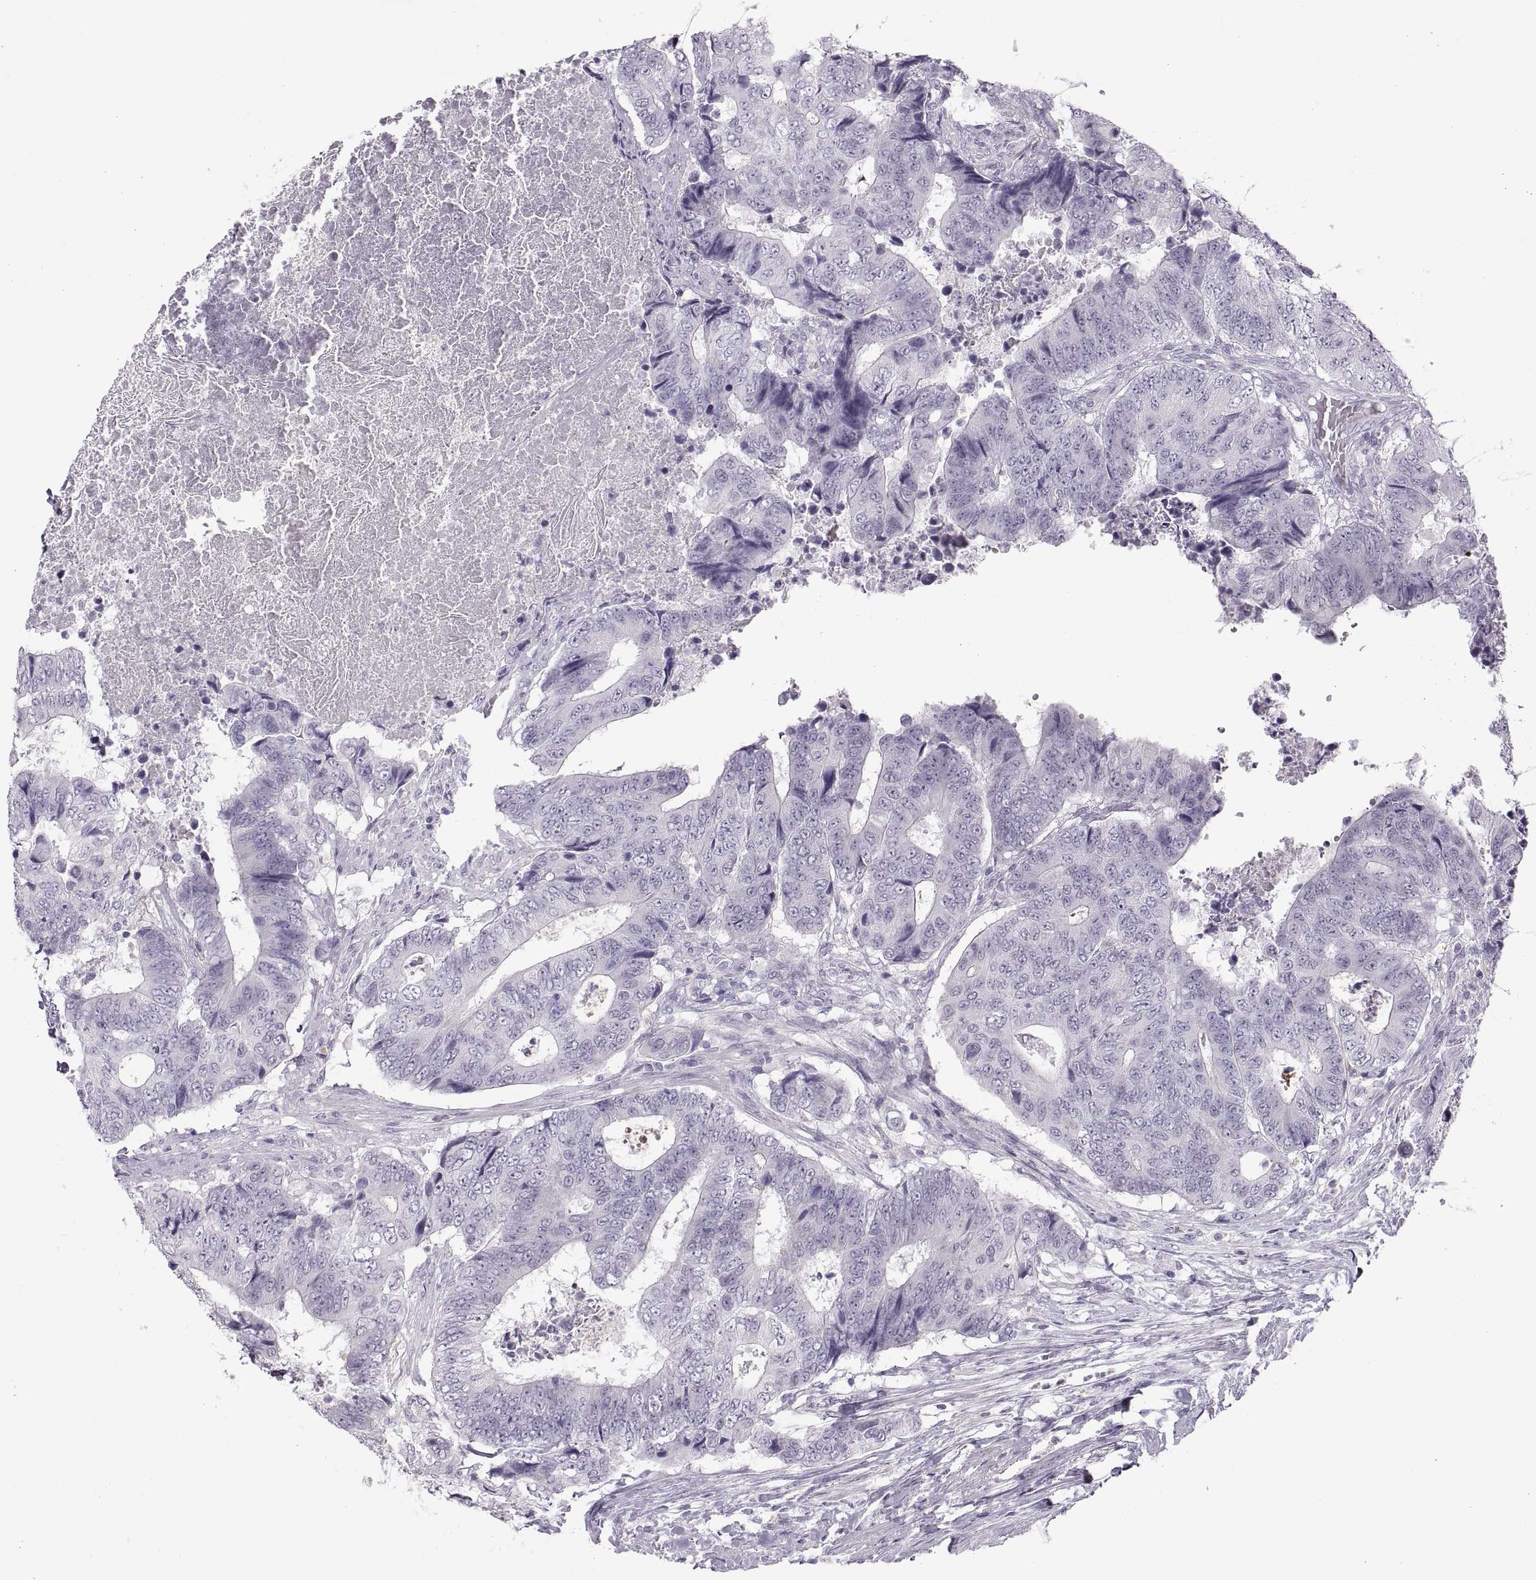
{"staining": {"intensity": "negative", "quantity": "none", "location": "none"}, "tissue": "colorectal cancer", "cell_type": "Tumor cells", "image_type": "cancer", "snomed": [{"axis": "morphology", "description": "Adenocarcinoma, NOS"}, {"axis": "topography", "description": "Colon"}], "caption": "Tumor cells are negative for protein expression in human colorectal cancer. (DAB (3,3'-diaminobenzidine) IHC, high magnification).", "gene": "C3orf22", "patient": {"sex": "female", "age": 48}}